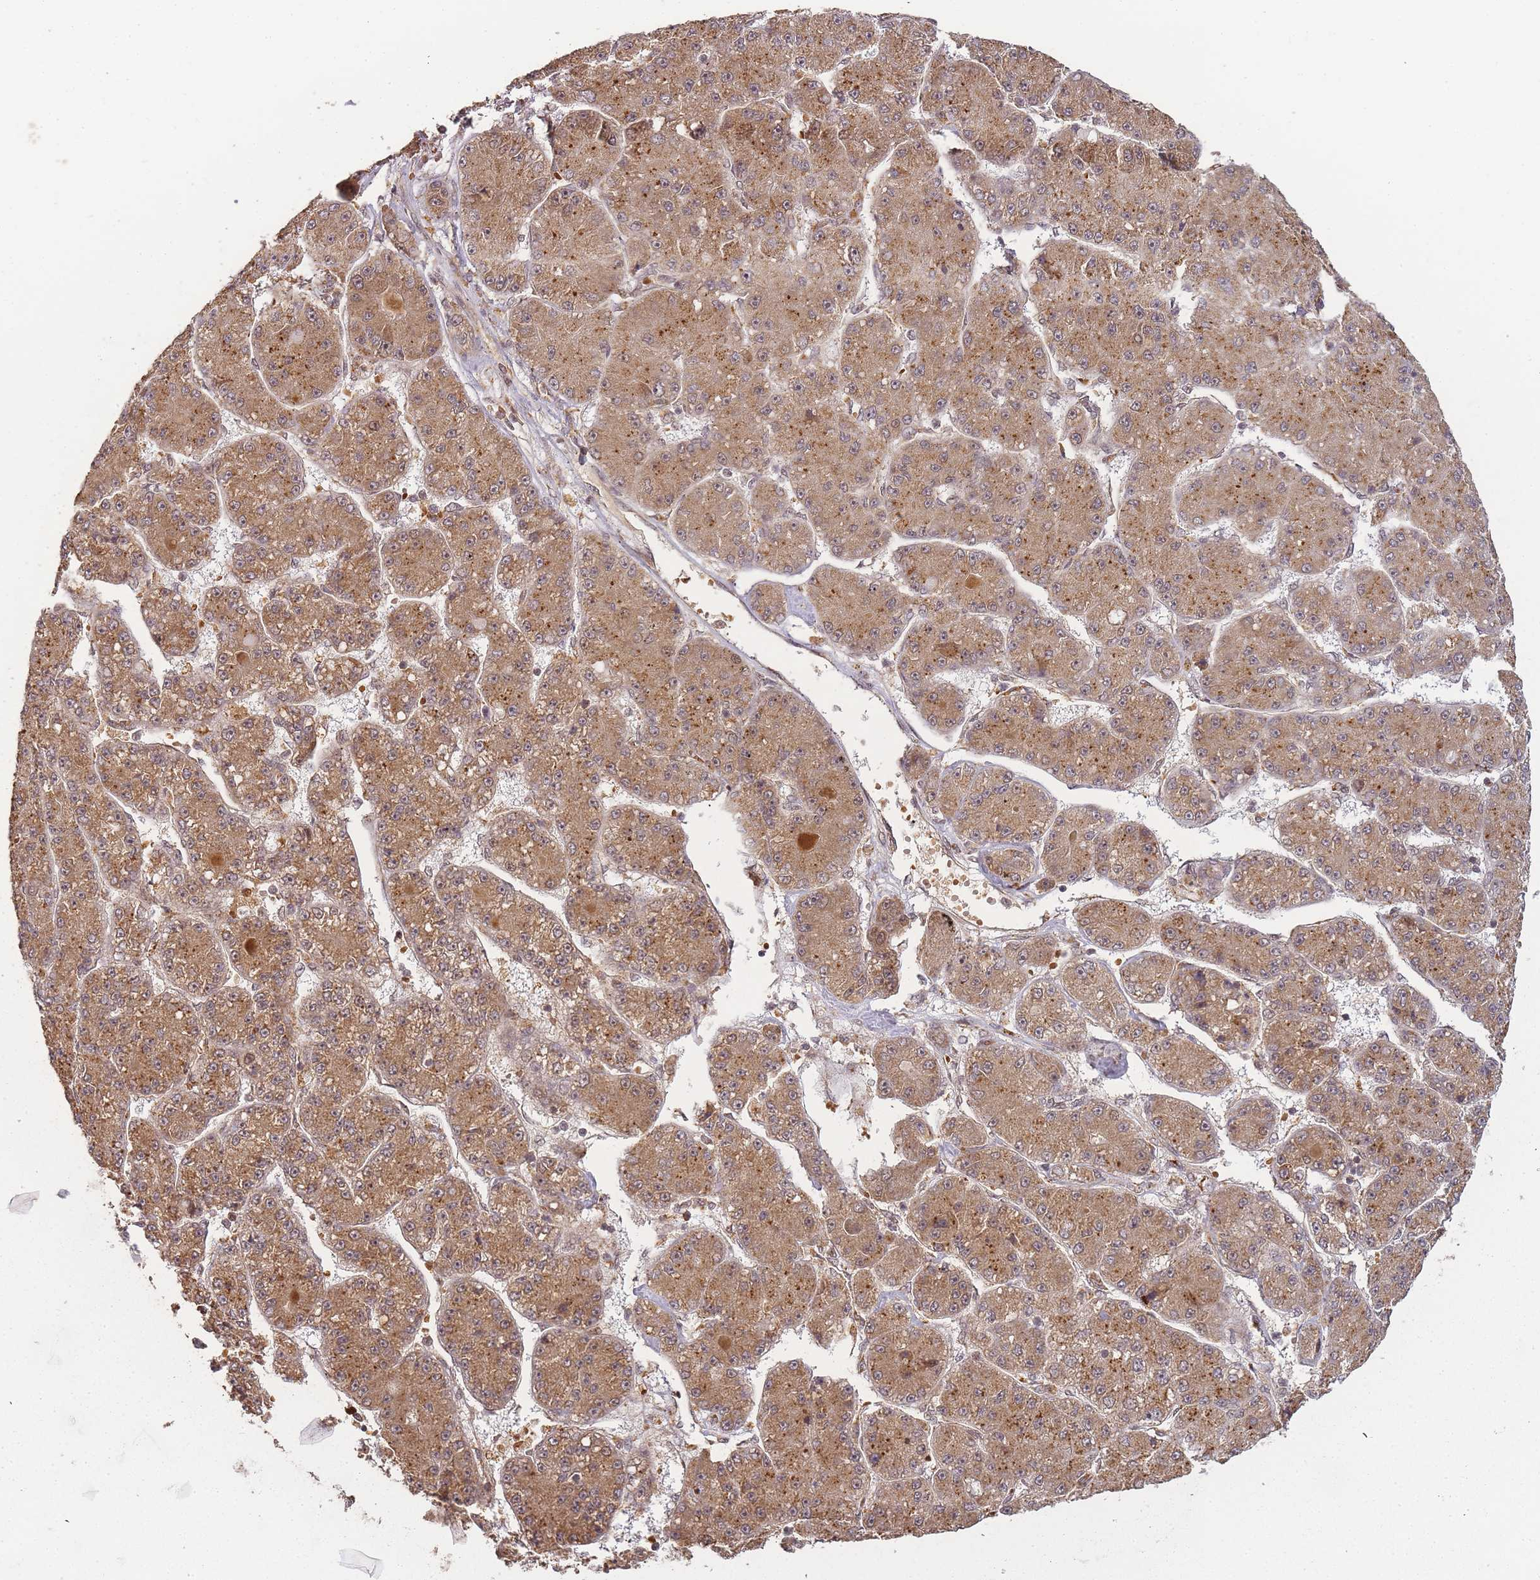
{"staining": {"intensity": "moderate", "quantity": ">75%", "location": "cytoplasmic/membranous"}, "tissue": "liver cancer", "cell_type": "Tumor cells", "image_type": "cancer", "snomed": [{"axis": "morphology", "description": "Carcinoma, Hepatocellular, NOS"}, {"axis": "topography", "description": "Liver"}], "caption": "Immunohistochemical staining of human liver hepatocellular carcinoma demonstrates medium levels of moderate cytoplasmic/membranous staining in approximately >75% of tumor cells.", "gene": "ZNF497", "patient": {"sex": "male", "age": 67}}